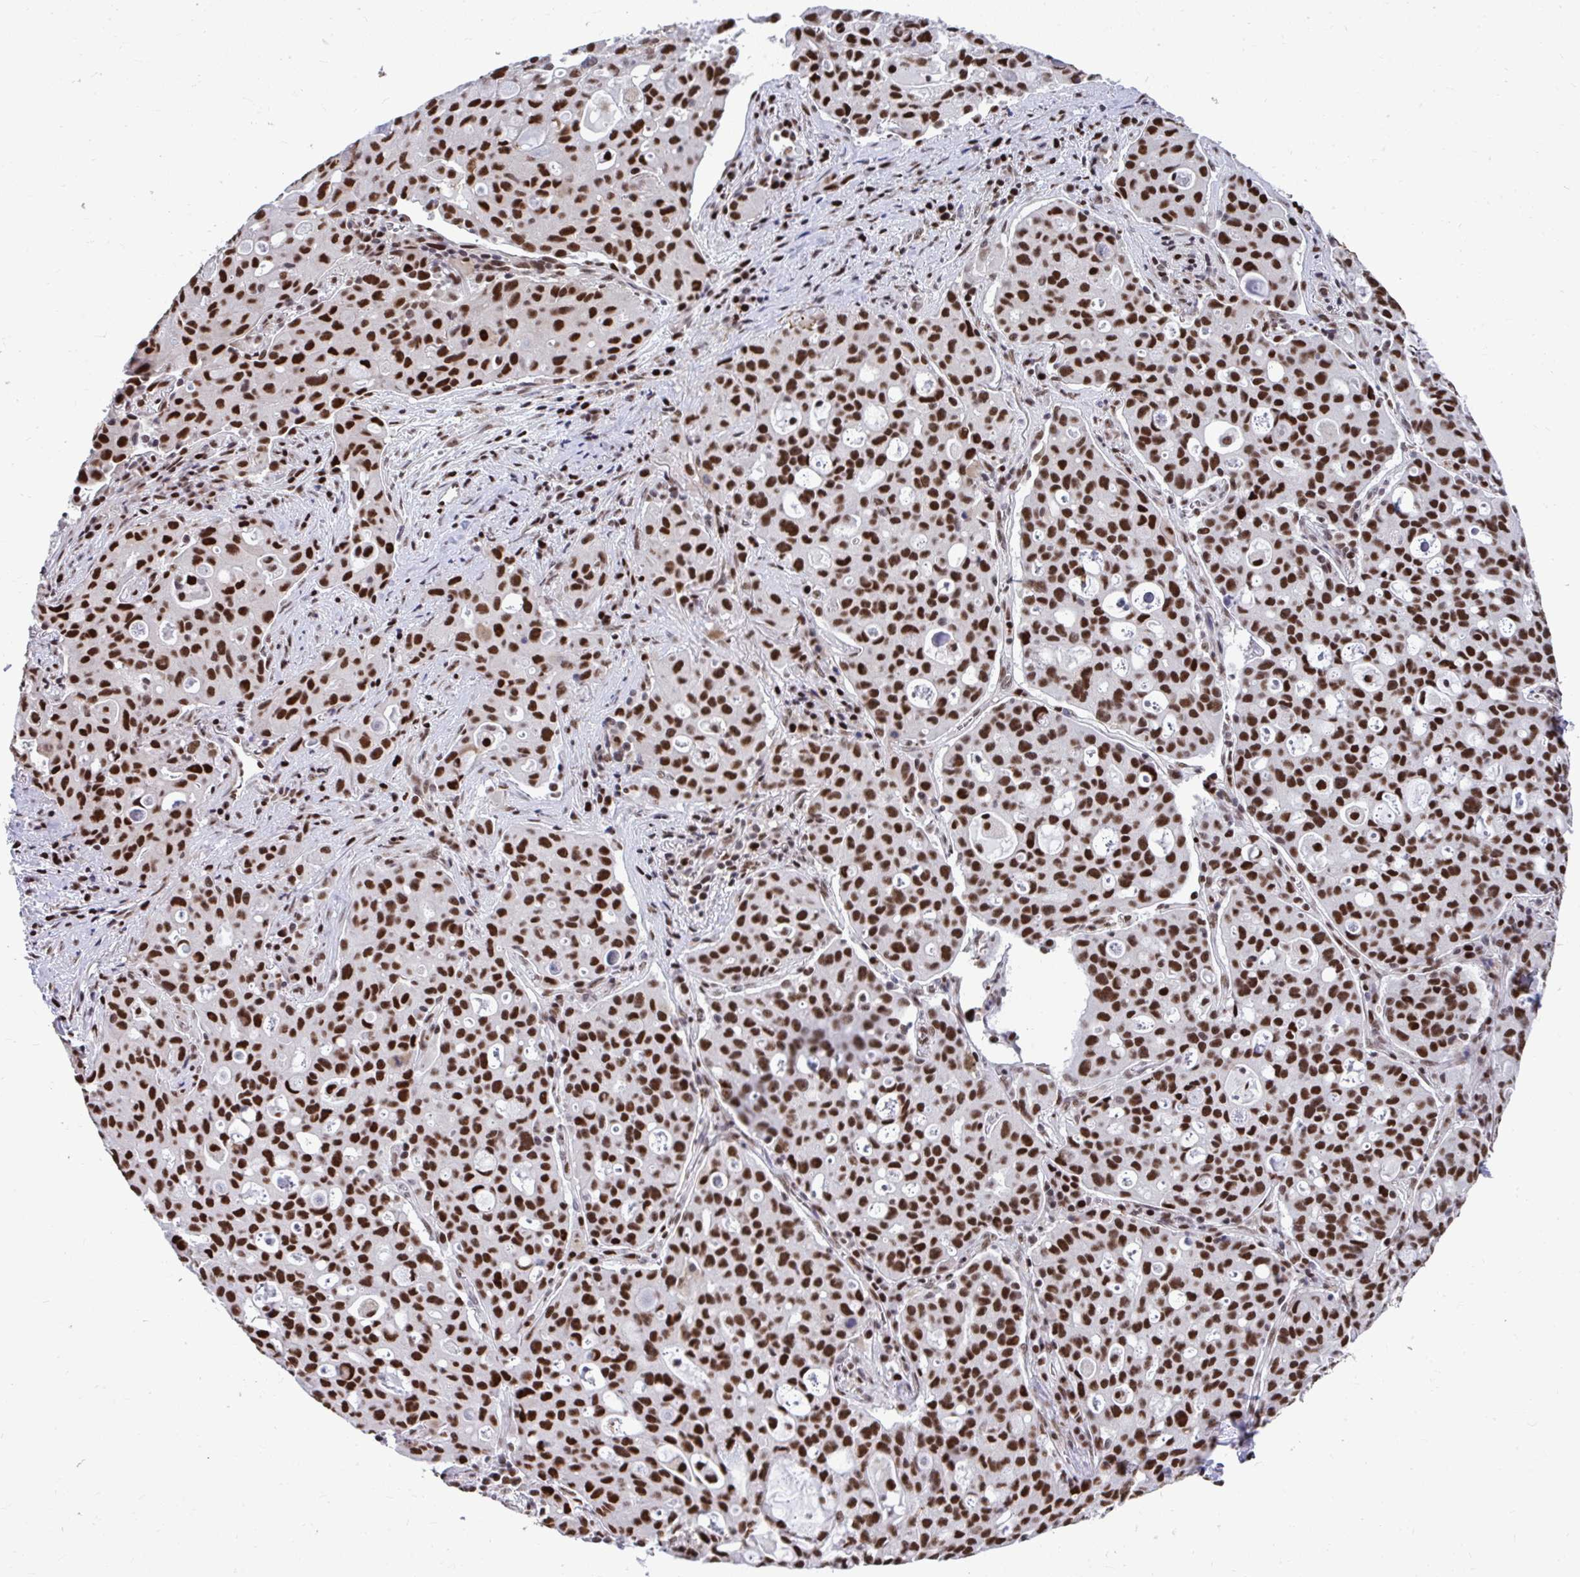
{"staining": {"intensity": "strong", "quantity": ">75%", "location": "nuclear"}, "tissue": "lung cancer", "cell_type": "Tumor cells", "image_type": "cancer", "snomed": [{"axis": "morphology", "description": "Adenocarcinoma, NOS"}, {"axis": "topography", "description": "Lung"}], "caption": "Immunohistochemical staining of lung cancer (adenocarcinoma) reveals high levels of strong nuclear protein staining in about >75% of tumor cells.", "gene": "SLC35C2", "patient": {"sex": "female", "age": 44}}